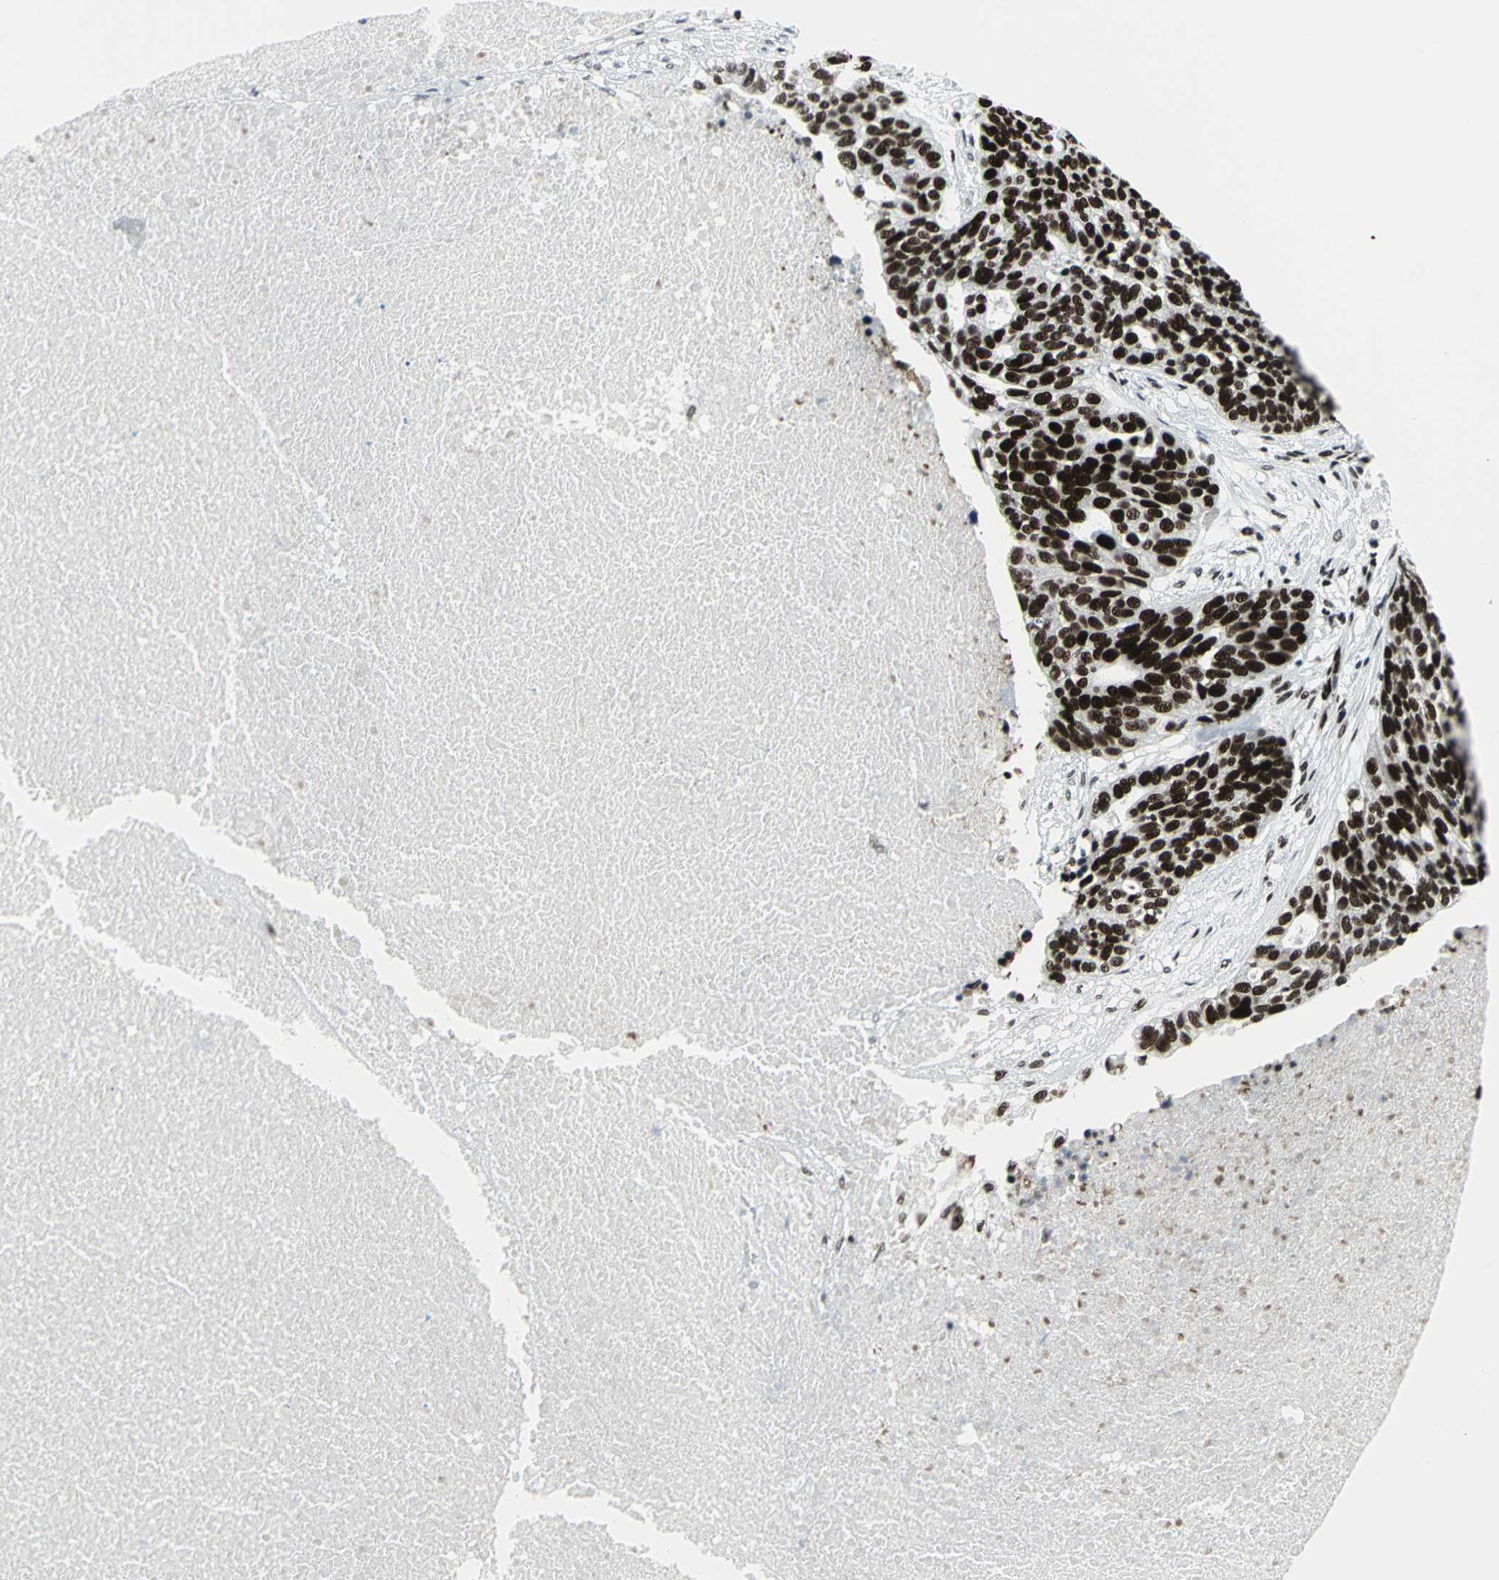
{"staining": {"intensity": "strong", "quantity": ">75%", "location": "nuclear"}, "tissue": "ovarian cancer", "cell_type": "Tumor cells", "image_type": "cancer", "snomed": [{"axis": "morphology", "description": "Cystadenocarcinoma, serous, NOS"}, {"axis": "topography", "description": "Ovary"}], "caption": "DAB (3,3'-diaminobenzidine) immunohistochemical staining of serous cystadenocarcinoma (ovarian) exhibits strong nuclear protein staining in approximately >75% of tumor cells.", "gene": "SMARCA4", "patient": {"sex": "female", "age": 59}}